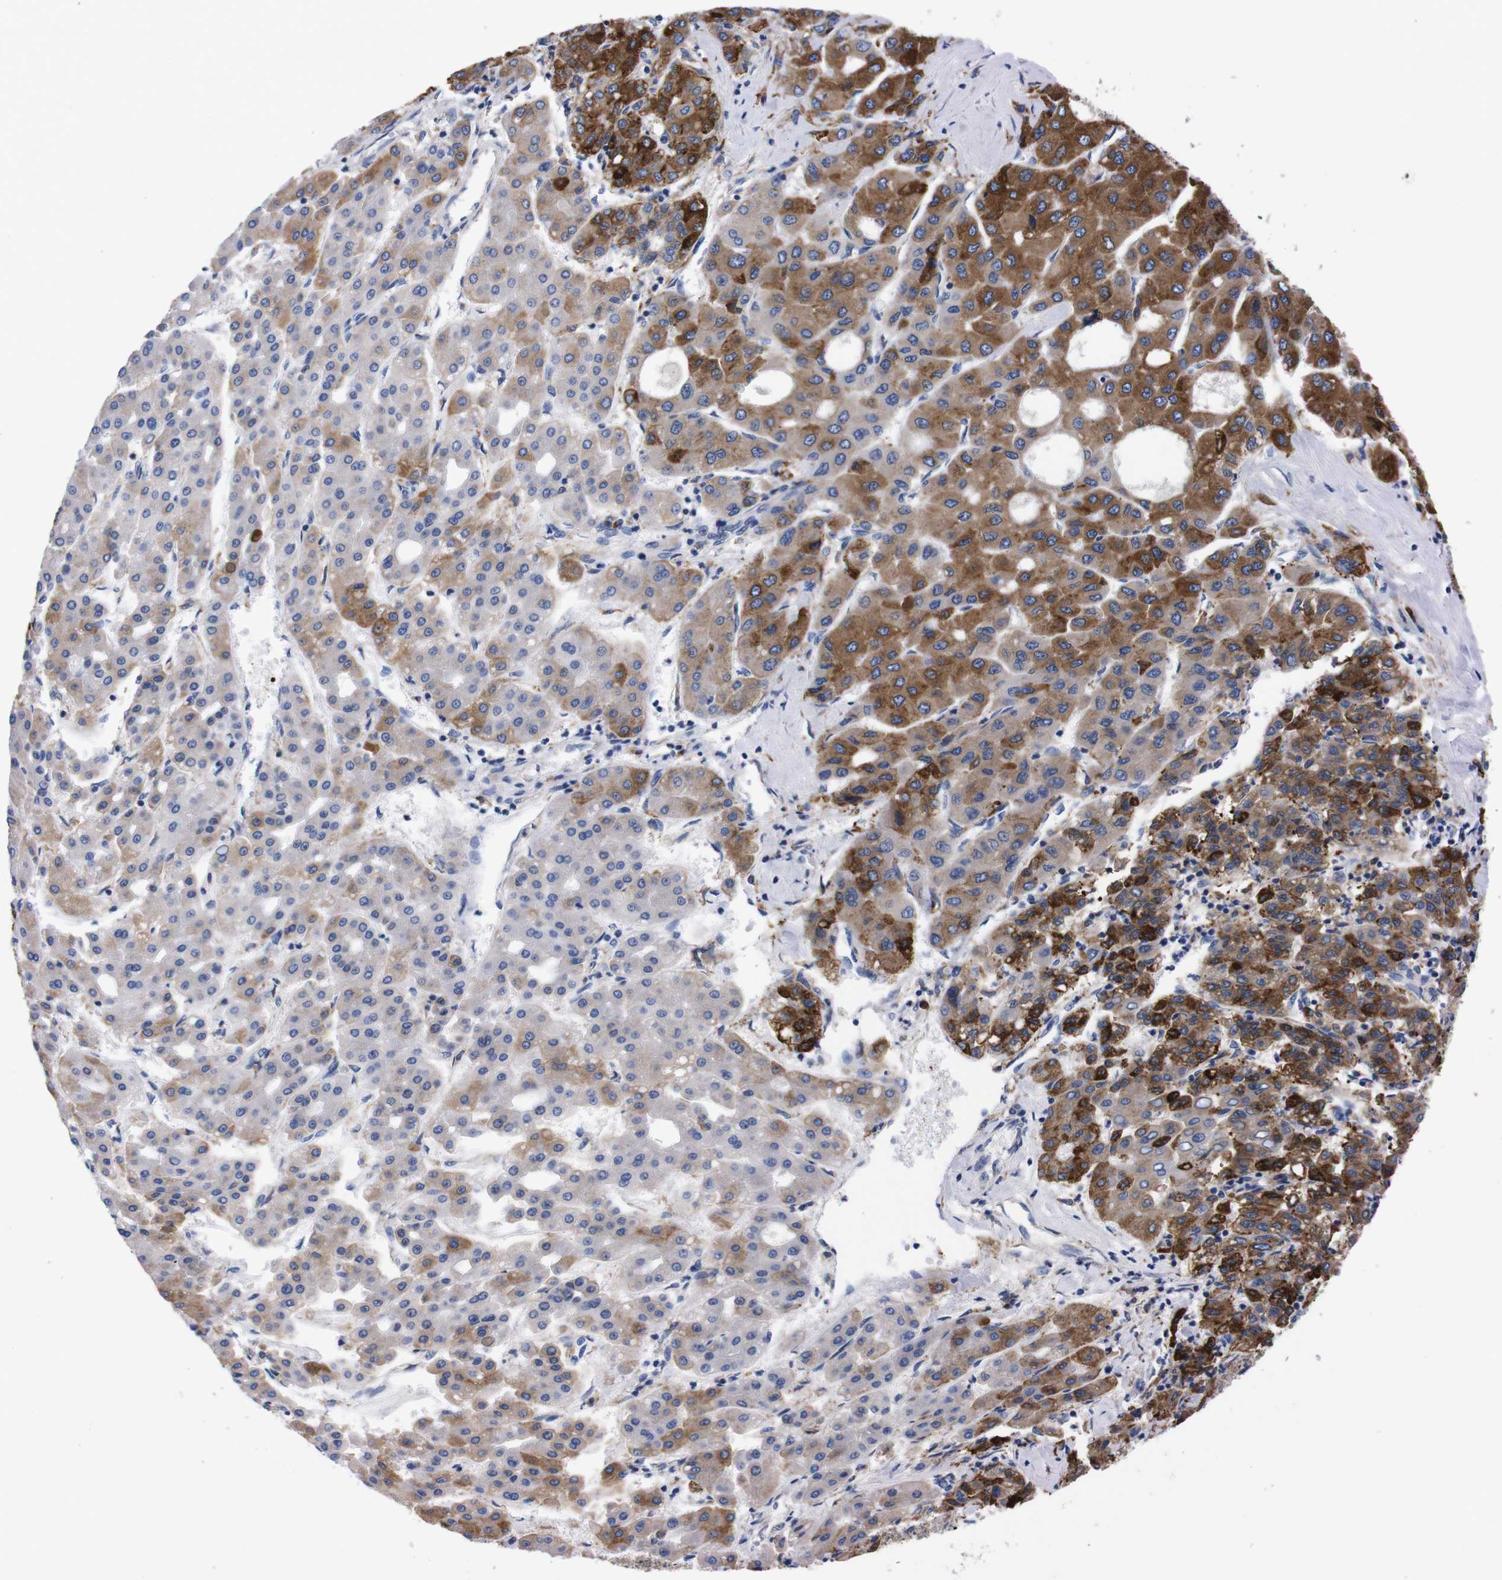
{"staining": {"intensity": "strong", "quantity": "25%-75%", "location": "cytoplasmic/membranous"}, "tissue": "liver cancer", "cell_type": "Tumor cells", "image_type": "cancer", "snomed": [{"axis": "morphology", "description": "Carcinoma, Hepatocellular, NOS"}, {"axis": "topography", "description": "Liver"}], "caption": "Strong cytoplasmic/membranous positivity for a protein is appreciated in about 25%-75% of tumor cells of liver cancer (hepatocellular carcinoma) using immunohistochemistry (IHC).", "gene": "NEBL", "patient": {"sex": "male", "age": 65}}